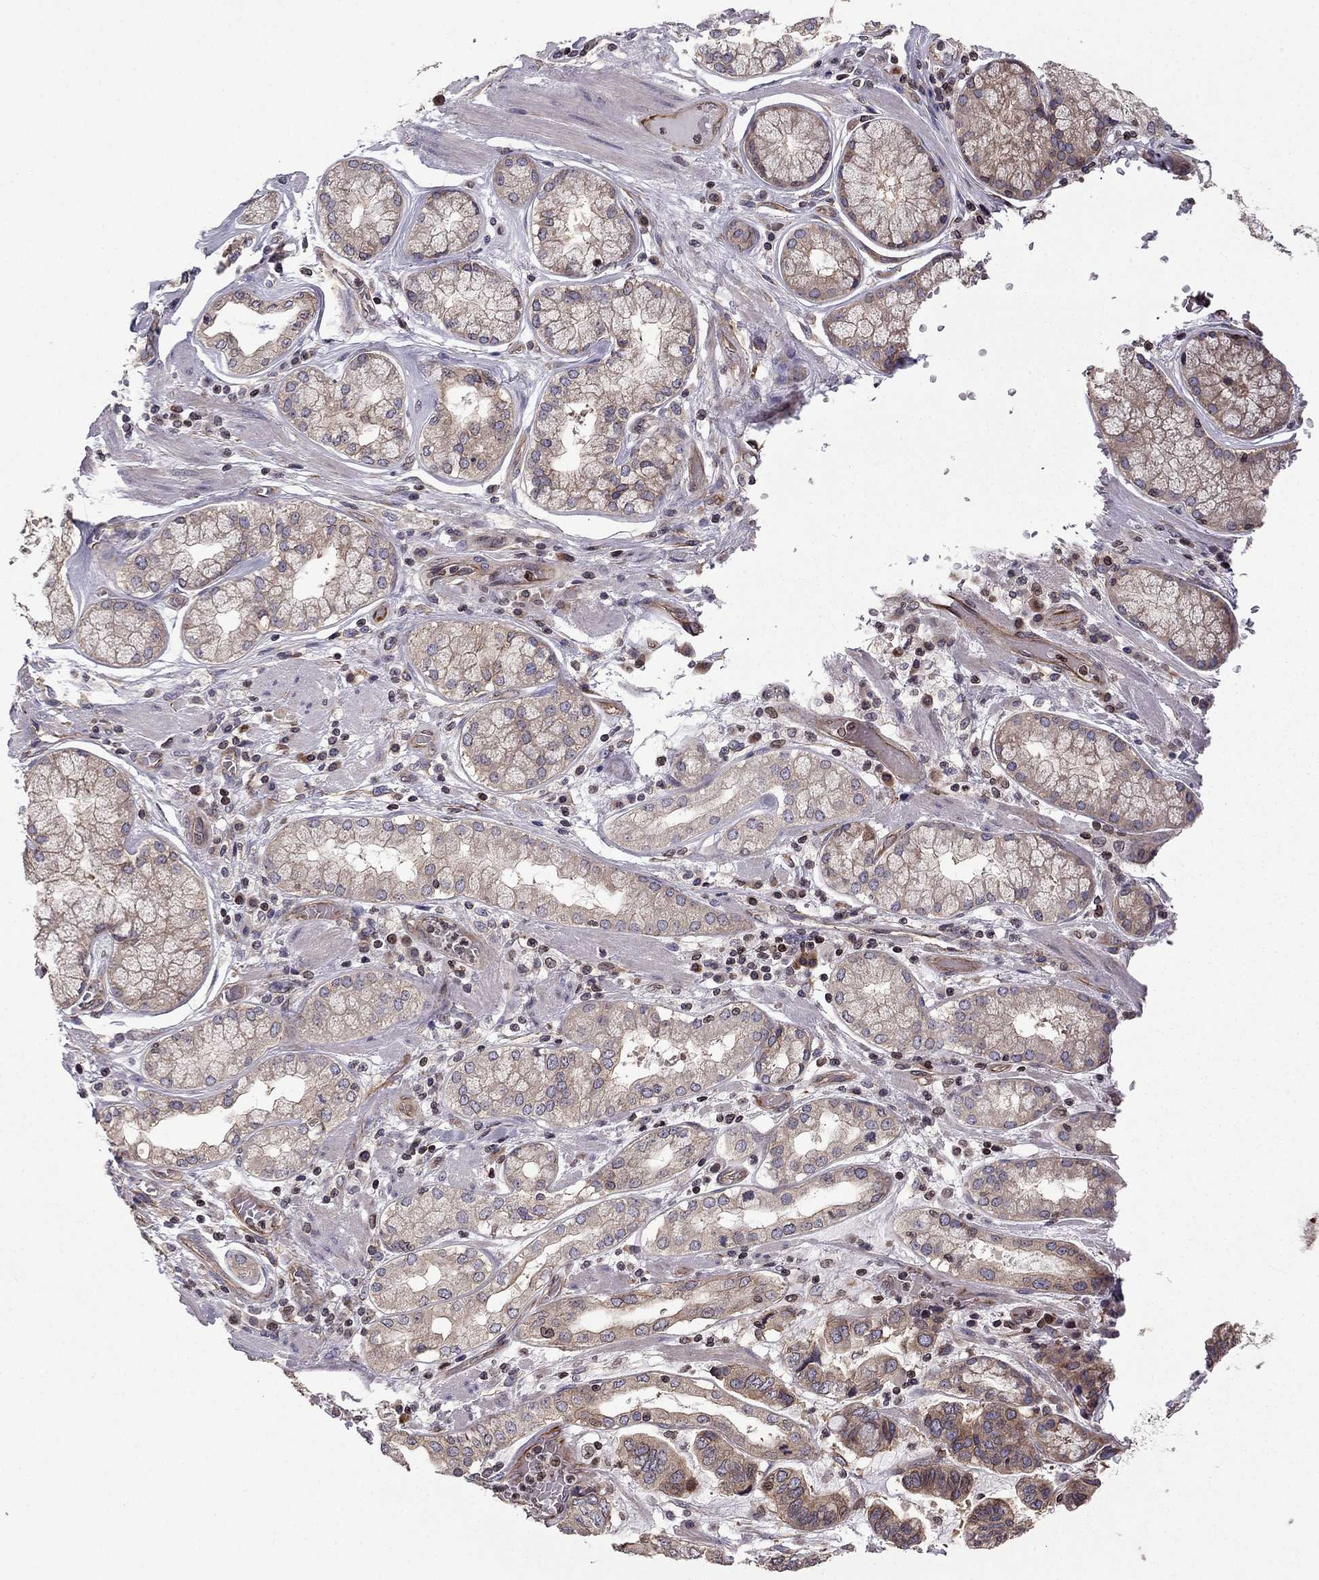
{"staining": {"intensity": "moderate", "quantity": "<25%", "location": "cytoplasmic/membranous"}, "tissue": "stomach cancer", "cell_type": "Tumor cells", "image_type": "cancer", "snomed": [{"axis": "morphology", "description": "Adenocarcinoma, NOS"}, {"axis": "topography", "description": "Stomach, lower"}], "caption": "Protein staining of stomach cancer tissue reveals moderate cytoplasmic/membranous expression in approximately <25% of tumor cells.", "gene": "CDC42BPA", "patient": {"sex": "female", "age": 76}}